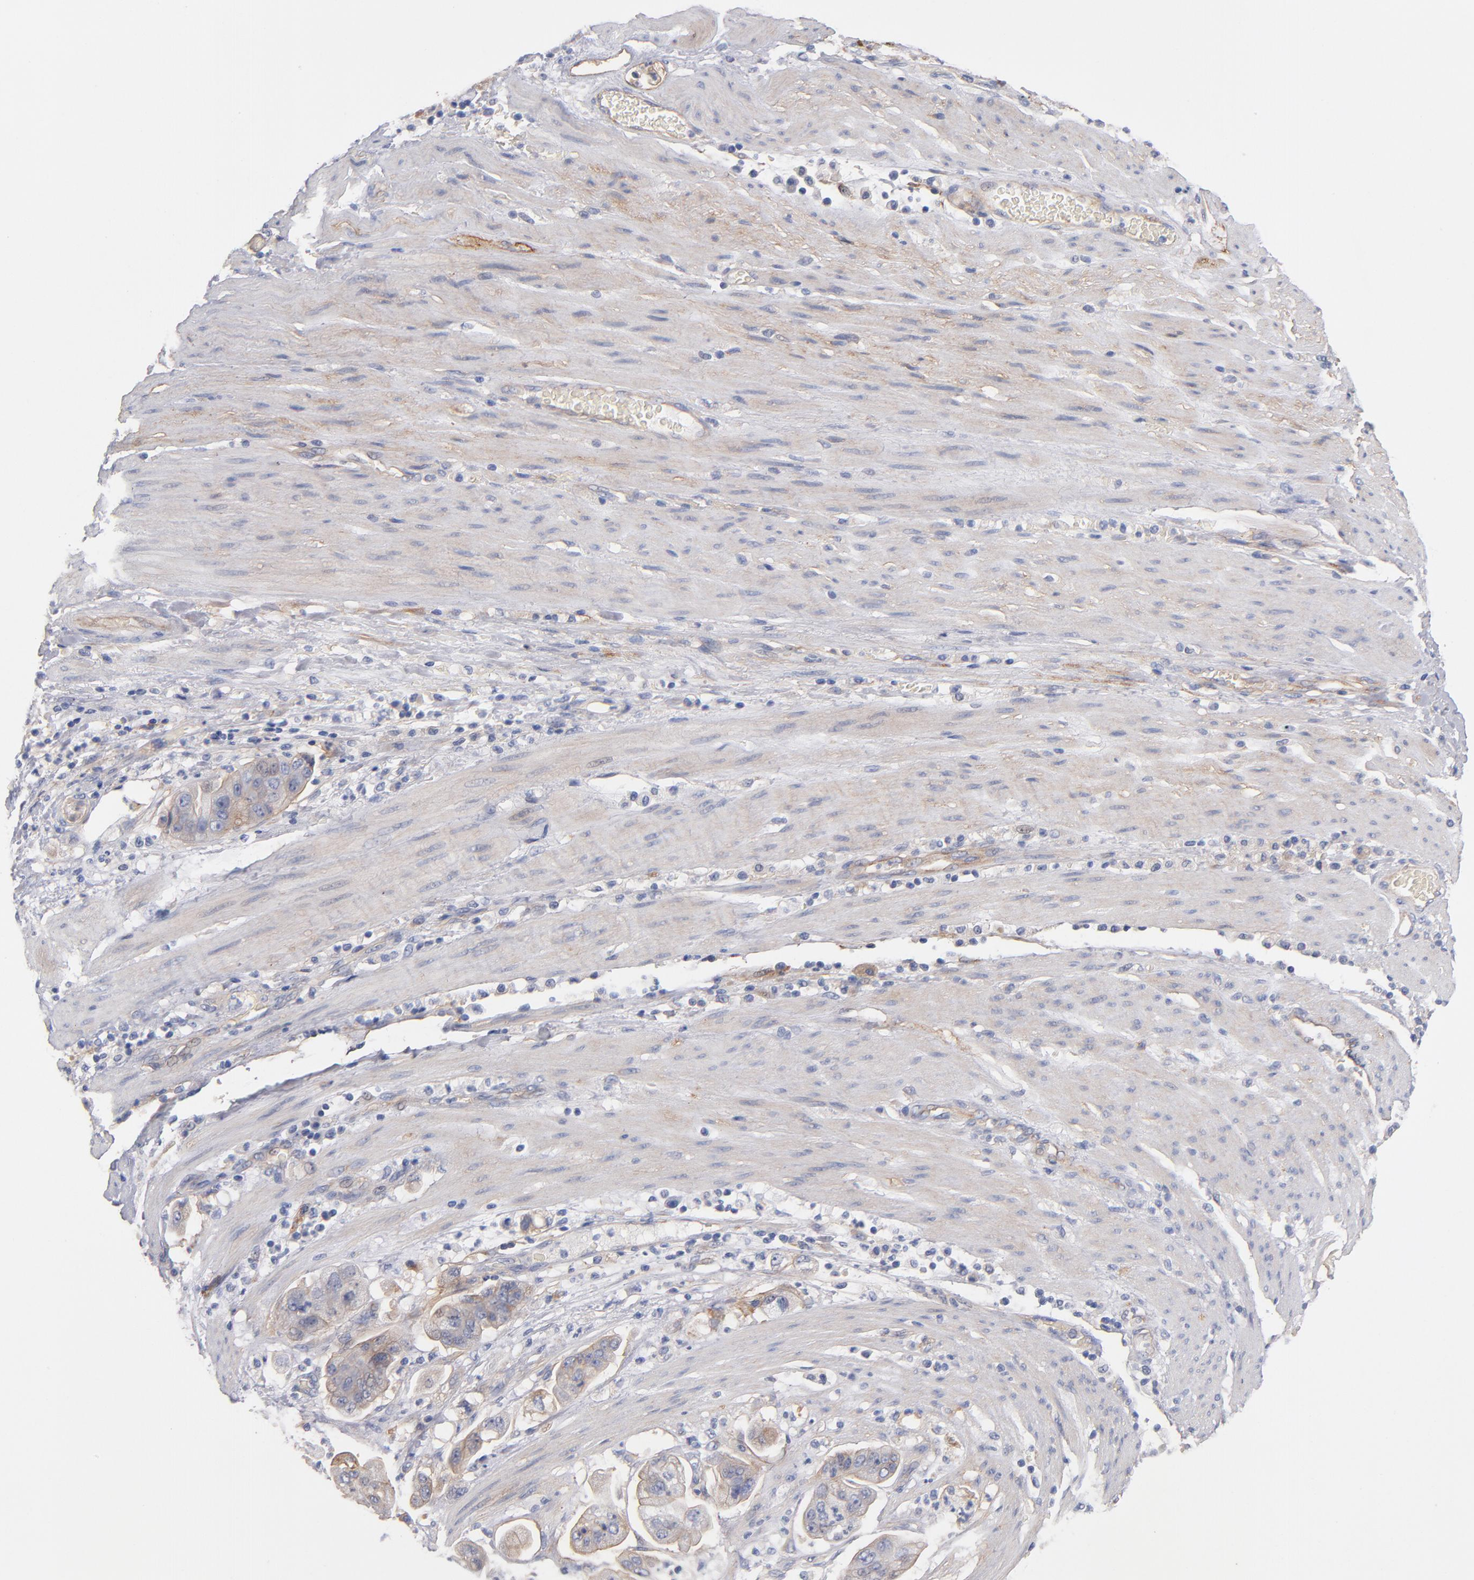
{"staining": {"intensity": "weak", "quantity": ">75%", "location": "cytoplasmic/membranous"}, "tissue": "stomach cancer", "cell_type": "Tumor cells", "image_type": "cancer", "snomed": [{"axis": "morphology", "description": "Adenocarcinoma, NOS"}, {"axis": "topography", "description": "Stomach"}], "caption": "Immunohistochemical staining of human adenocarcinoma (stomach) exhibits low levels of weak cytoplasmic/membranous protein expression in approximately >75% of tumor cells.", "gene": "PLSCR4", "patient": {"sex": "male", "age": 62}}